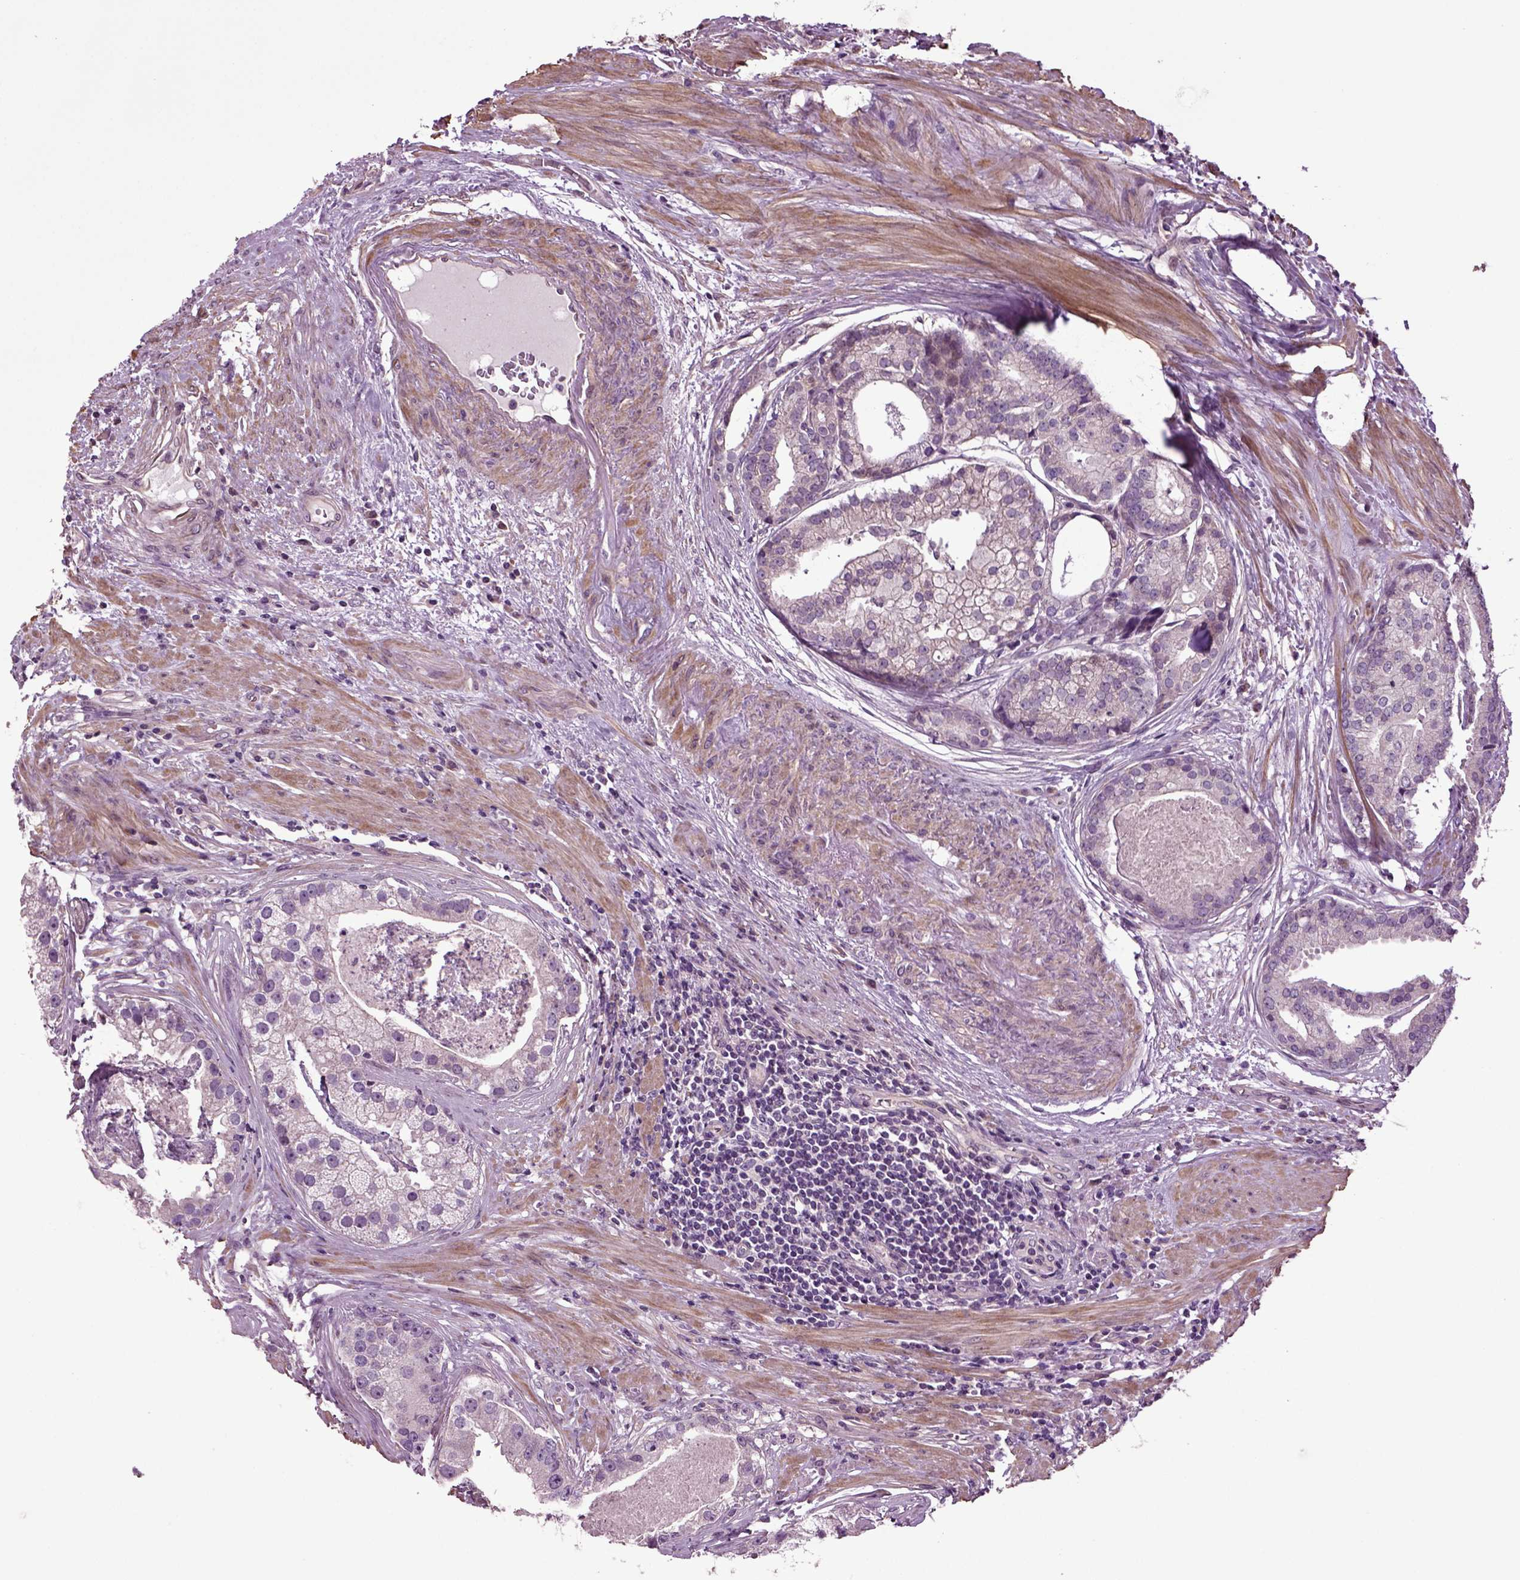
{"staining": {"intensity": "negative", "quantity": "none", "location": "none"}, "tissue": "prostate cancer", "cell_type": "Tumor cells", "image_type": "cancer", "snomed": [{"axis": "morphology", "description": "Adenocarcinoma, NOS"}, {"axis": "topography", "description": "Prostate and seminal vesicle, NOS"}, {"axis": "topography", "description": "Prostate"}], "caption": "This micrograph is of prostate cancer (adenocarcinoma) stained with immunohistochemistry to label a protein in brown with the nuclei are counter-stained blue. There is no expression in tumor cells.", "gene": "HAGHL", "patient": {"sex": "male", "age": 44}}